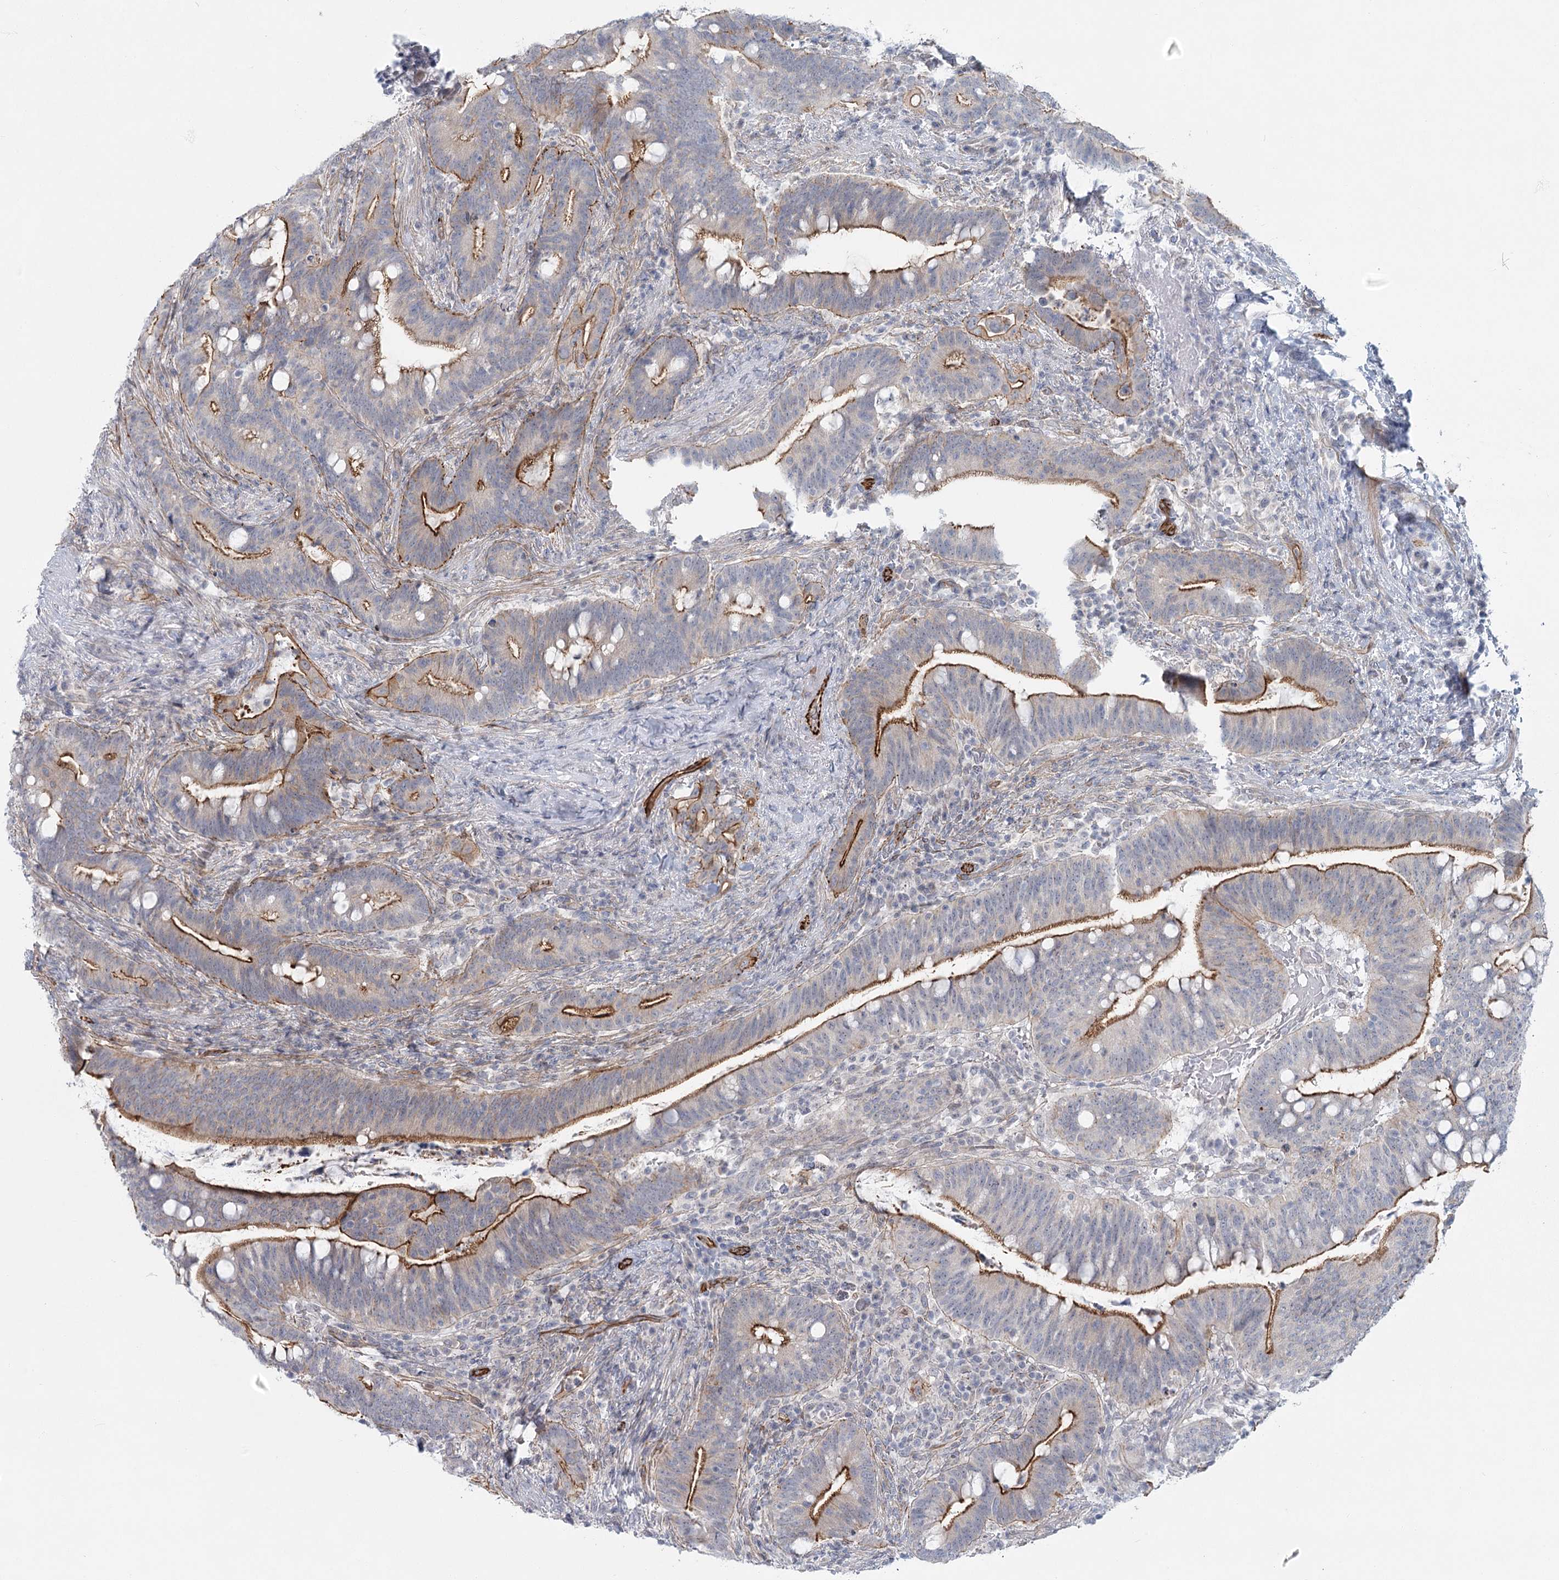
{"staining": {"intensity": "strong", "quantity": "25%-75%", "location": "cytoplasmic/membranous"}, "tissue": "colorectal cancer", "cell_type": "Tumor cells", "image_type": "cancer", "snomed": [{"axis": "morphology", "description": "Adenocarcinoma, NOS"}, {"axis": "topography", "description": "Colon"}], "caption": "There is high levels of strong cytoplasmic/membranous positivity in tumor cells of adenocarcinoma (colorectal), as demonstrated by immunohistochemical staining (brown color).", "gene": "ABHD8", "patient": {"sex": "female", "age": 66}}